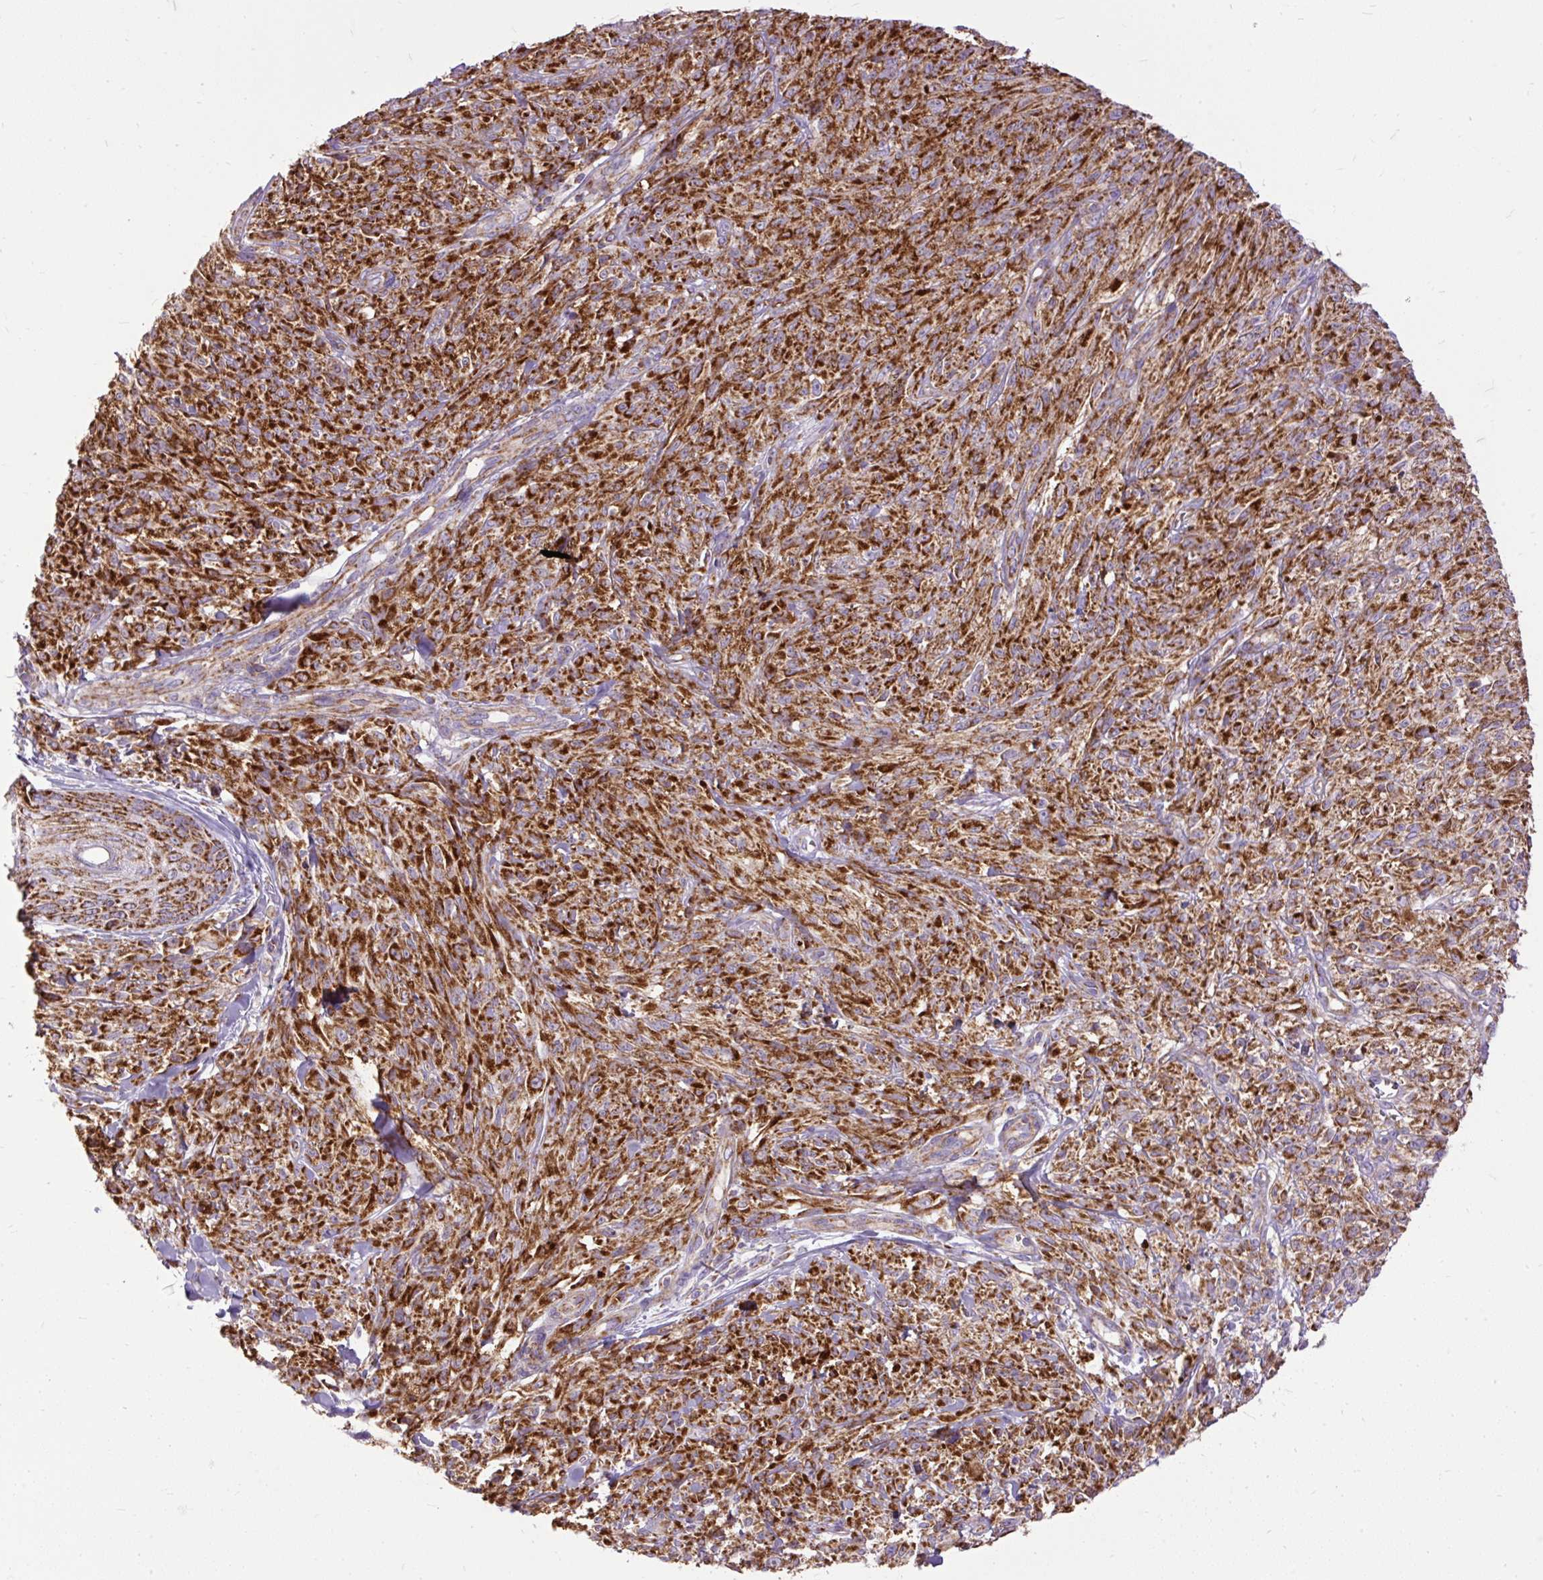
{"staining": {"intensity": "strong", "quantity": ">75%", "location": "cytoplasmic/membranous"}, "tissue": "melanoma", "cell_type": "Tumor cells", "image_type": "cancer", "snomed": [{"axis": "morphology", "description": "Malignant melanoma, NOS"}, {"axis": "topography", "description": "Skin of upper arm"}], "caption": "Strong cytoplasmic/membranous positivity is appreciated in approximately >75% of tumor cells in malignant melanoma.", "gene": "TOMM40", "patient": {"sex": "female", "age": 65}}